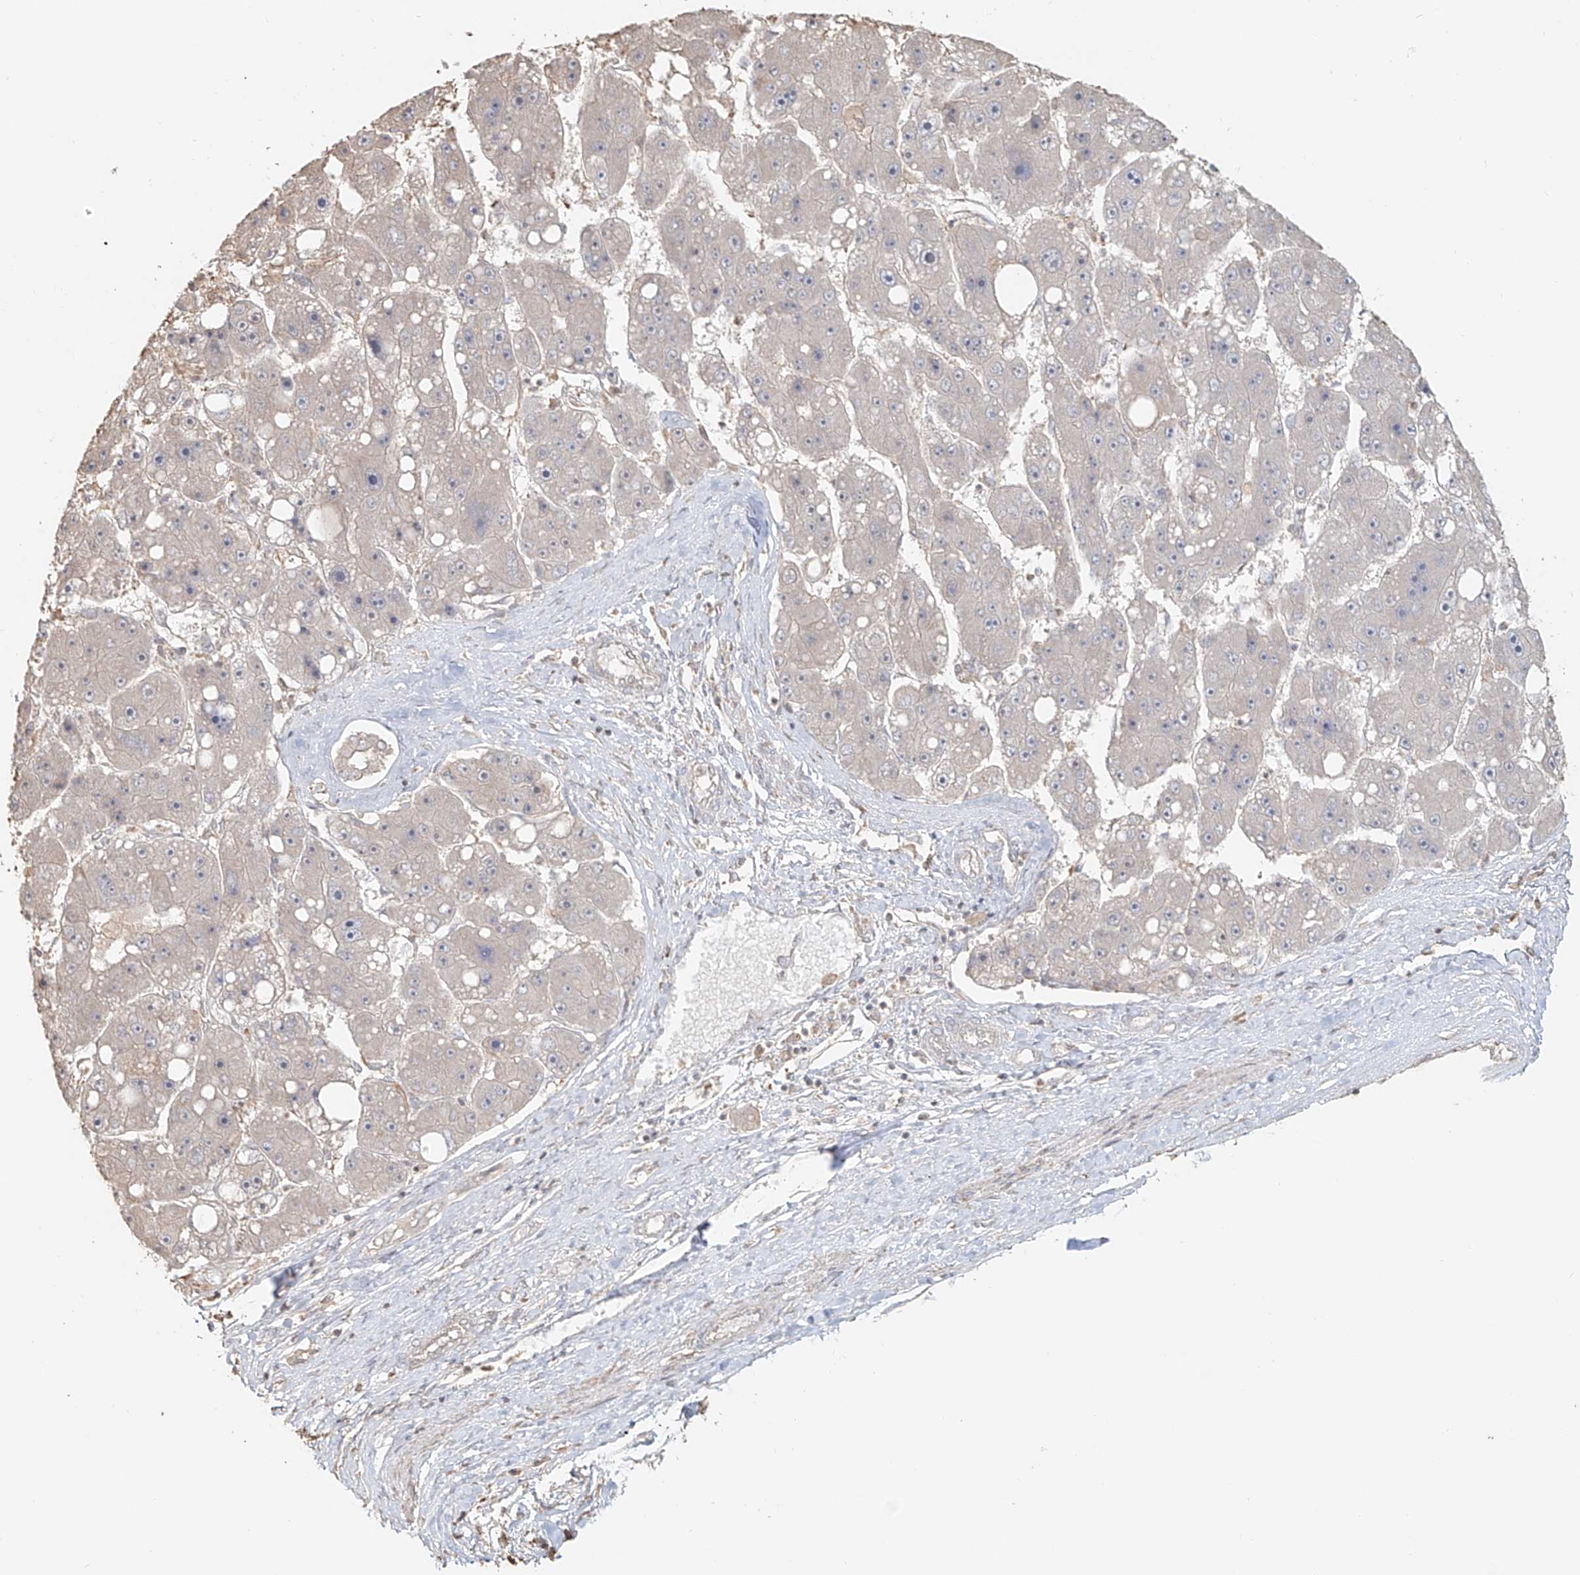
{"staining": {"intensity": "negative", "quantity": "none", "location": "none"}, "tissue": "liver cancer", "cell_type": "Tumor cells", "image_type": "cancer", "snomed": [{"axis": "morphology", "description": "Carcinoma, Hepatocellular, NOS"}, {"axis": "topography", "description": "Liver"}], "caption": "Human liver cancer (hepatocellular carcinoma) stained for a protein using IHC displays no staining in tumor cells.", "gene": "NPHS1", "patient": {"sex": "female", "age": 61}}